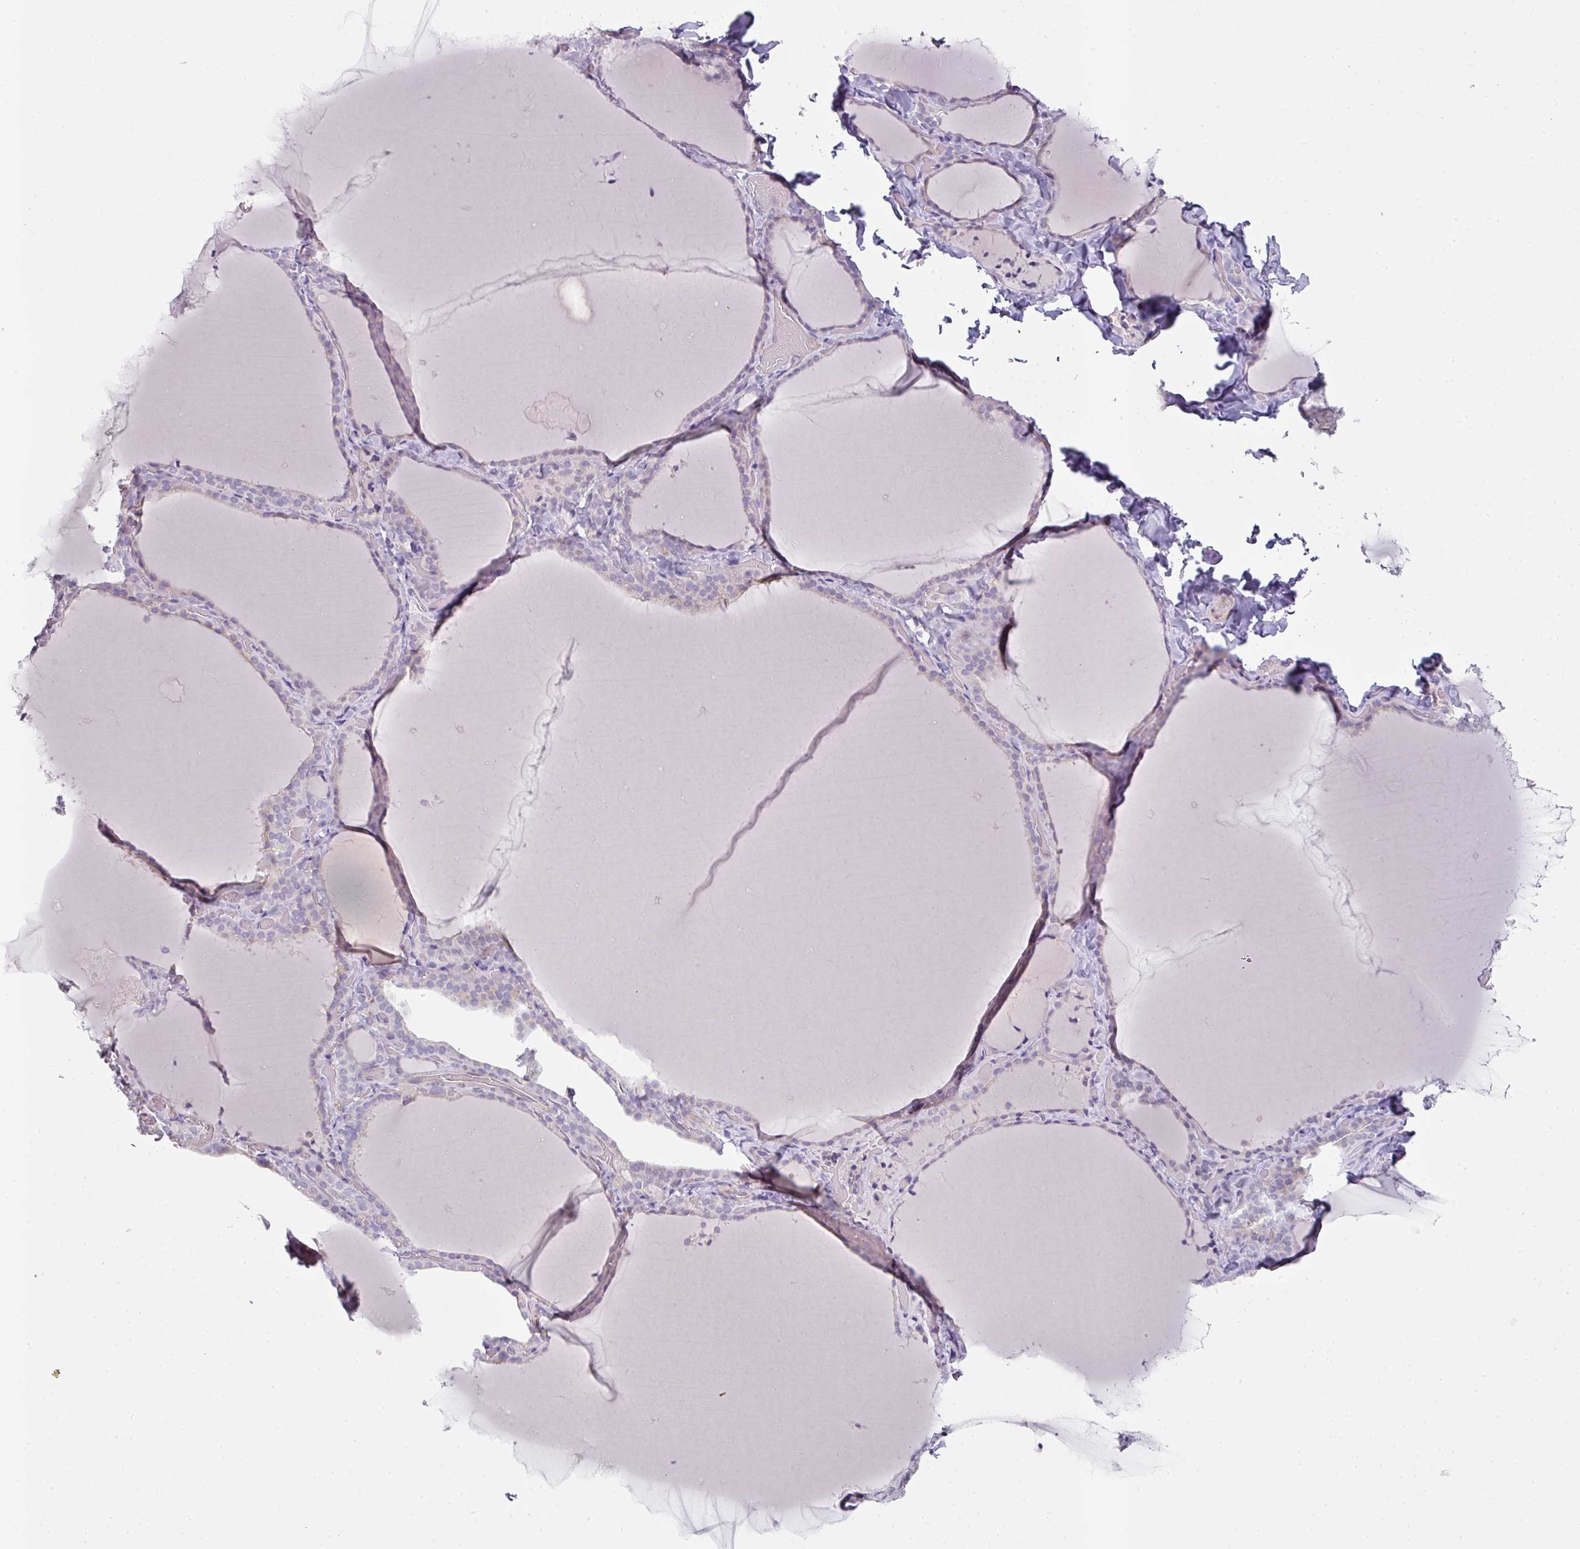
{"staining": {"intensity": "negative", "quantity": "none", "location": "none"}, "tissue": "thyroid gland", "cell_type": "Glandular cells", "image_type": "normal", "snomed": [{"axis": "morphology", "description": "Normal tissue, NOS"}, {"axis": "topography", "description": "Thyroid gland"}], "caption": "DAB (3,3'-diaminobenzidine) immunohistochemical staining of unremarkable thyroid gland shows no significant expression in glandular cells.", "gene": "FHAD1", "patient": {"sex": "female", "age": 22}}